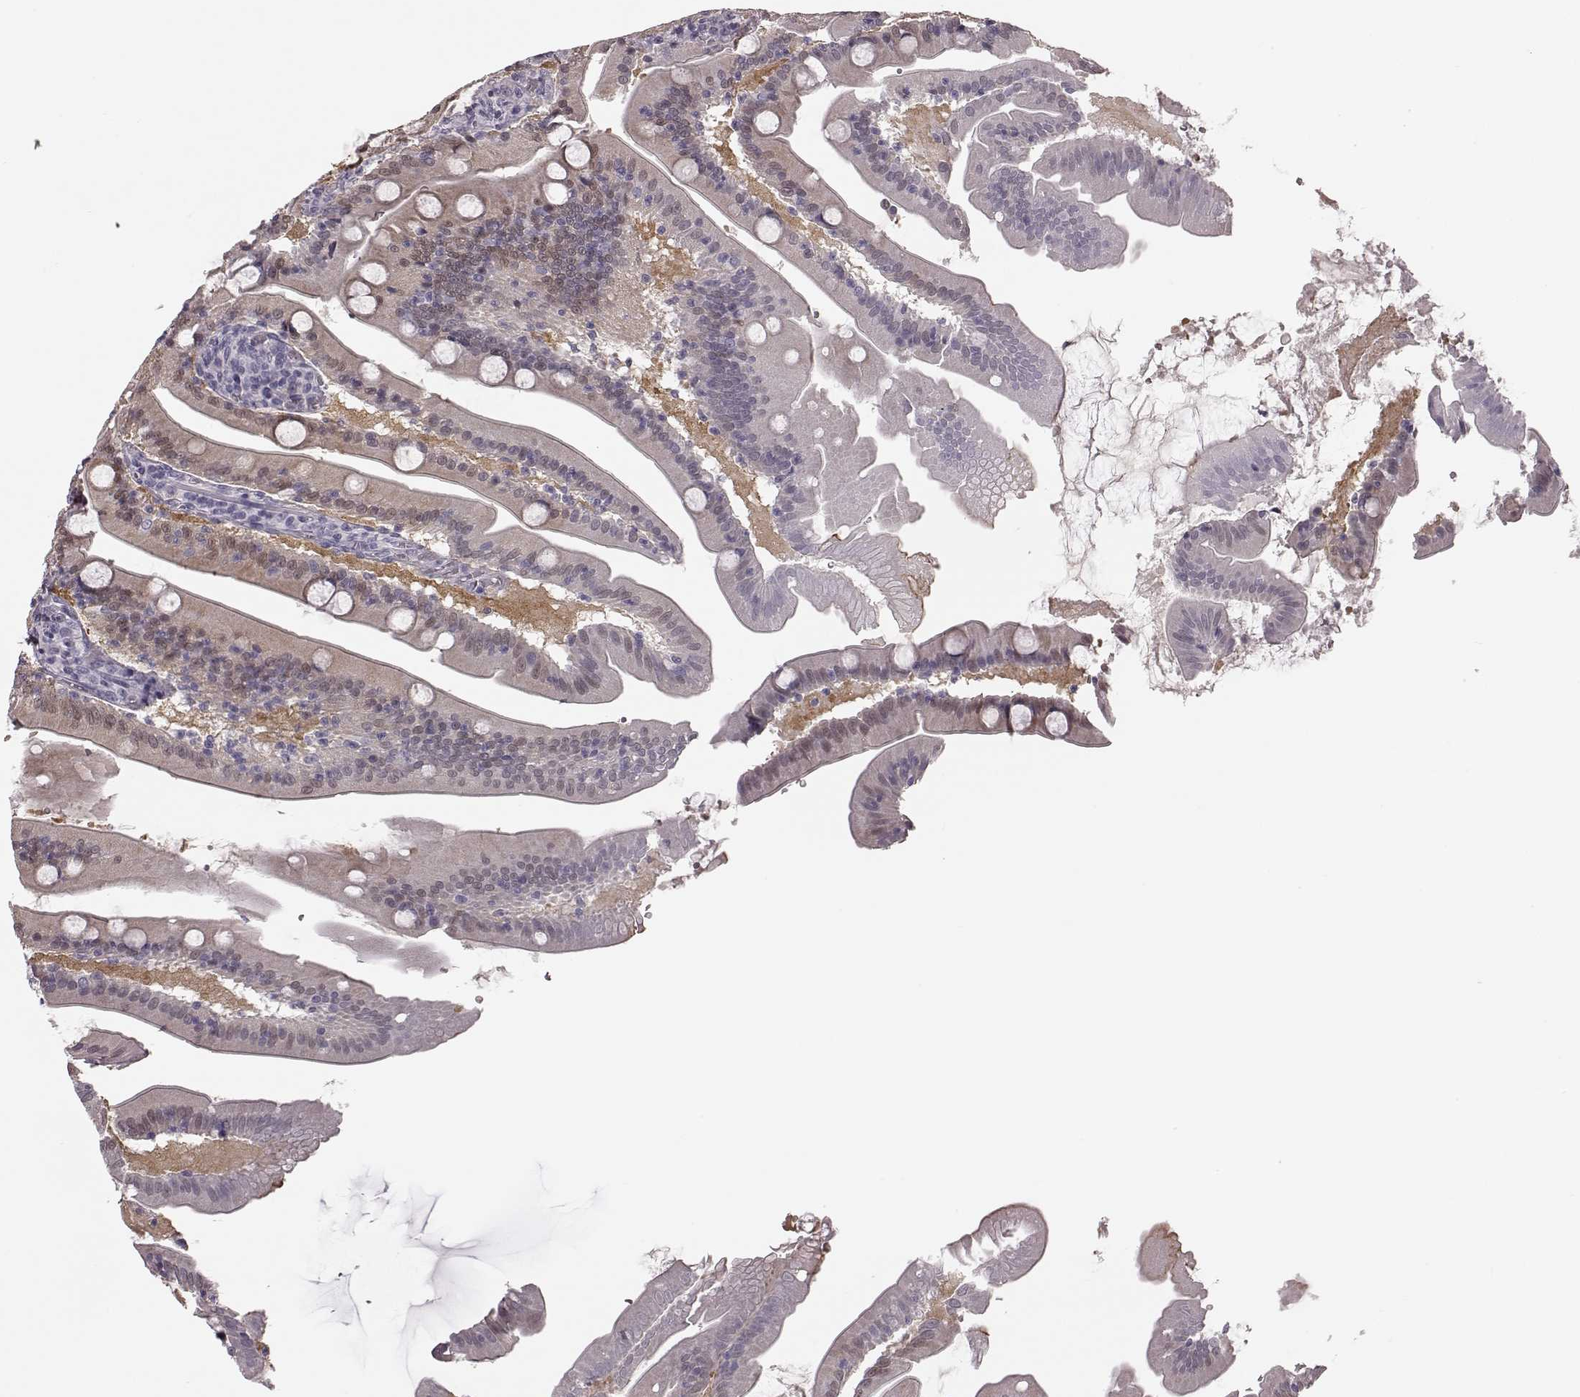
{"staining": {"intensity": "weak", "quantity": "<25%", "location": "cytoplasmic/membranous,nuclear"}, "tissue": "small intestine", "cell_type": "Glandular cells", "image_type": "normal", "snomed": [{"axis": "morphology", "description": "Normal tissue, NOS"}, {"axis": "topography", "description": "Small intestine"}], "caption": "Immunohistochemical staining of unremarkable human small intestine shows no significant positivity in glandular cells. (DAB (3,3'-diaminobenzidine) IHC, high magnification).", "gene": "ZNF433", "patient": {"sex": "male", "age": 37}}